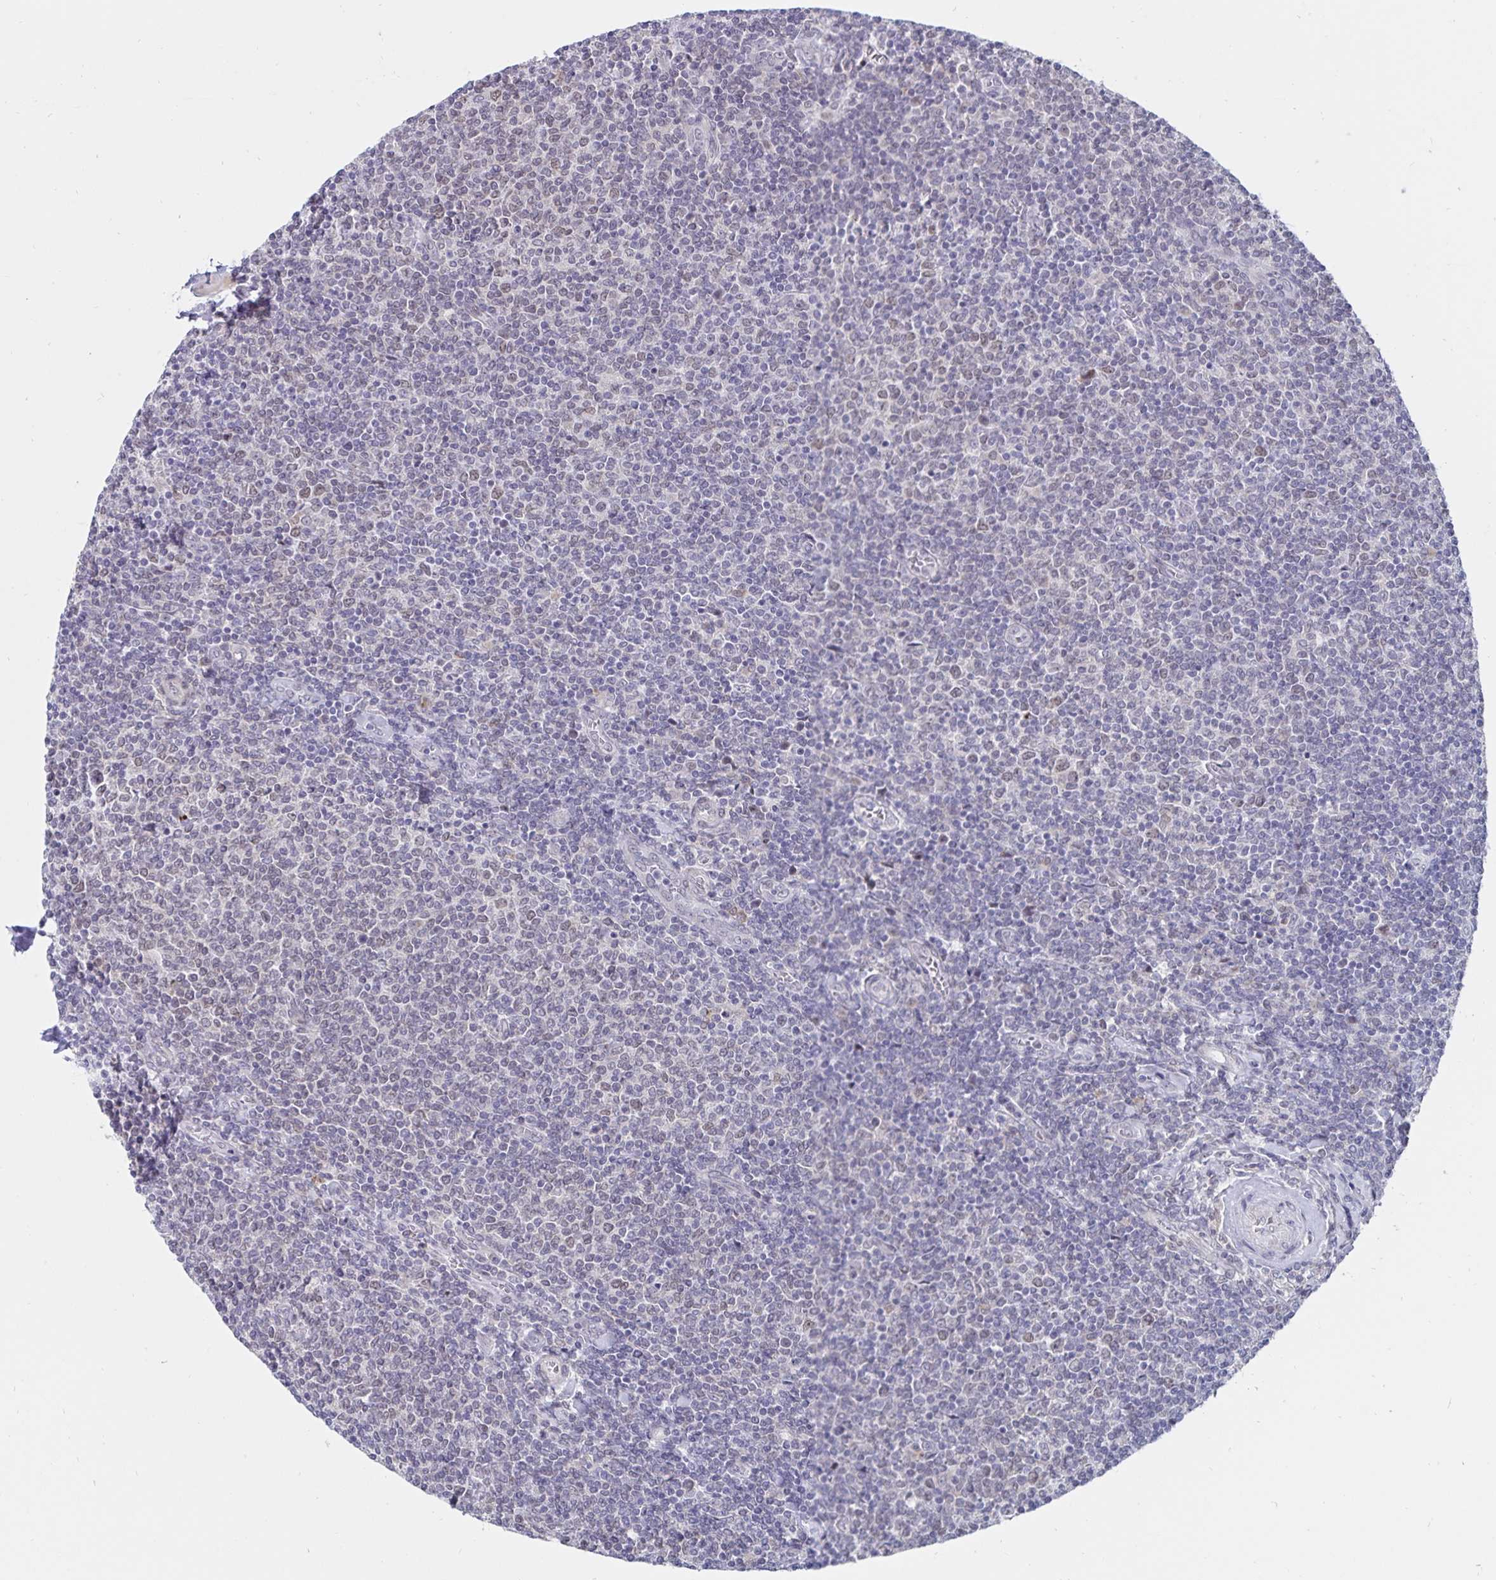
{"staining": {"intensity": "negative", "quantity": "none", "location": "none"}, "tissue": "lymphoma", "cell_type": "Tumor cells", "image_type": "cancer", "snomed": [{"axis": "morphology", "description": "Malignant lymphoma, non-Hodgkin's type, Low grade"}, {"axis": "topography", "description": "Lymph node"}], "caption": "Immunohistochemistry of lymphoma reveals no positivity in tumor cells. Nuclei are stained in blue.", "gene": "ATP2A2", "patient": {"sex": "male", "age": 52}}